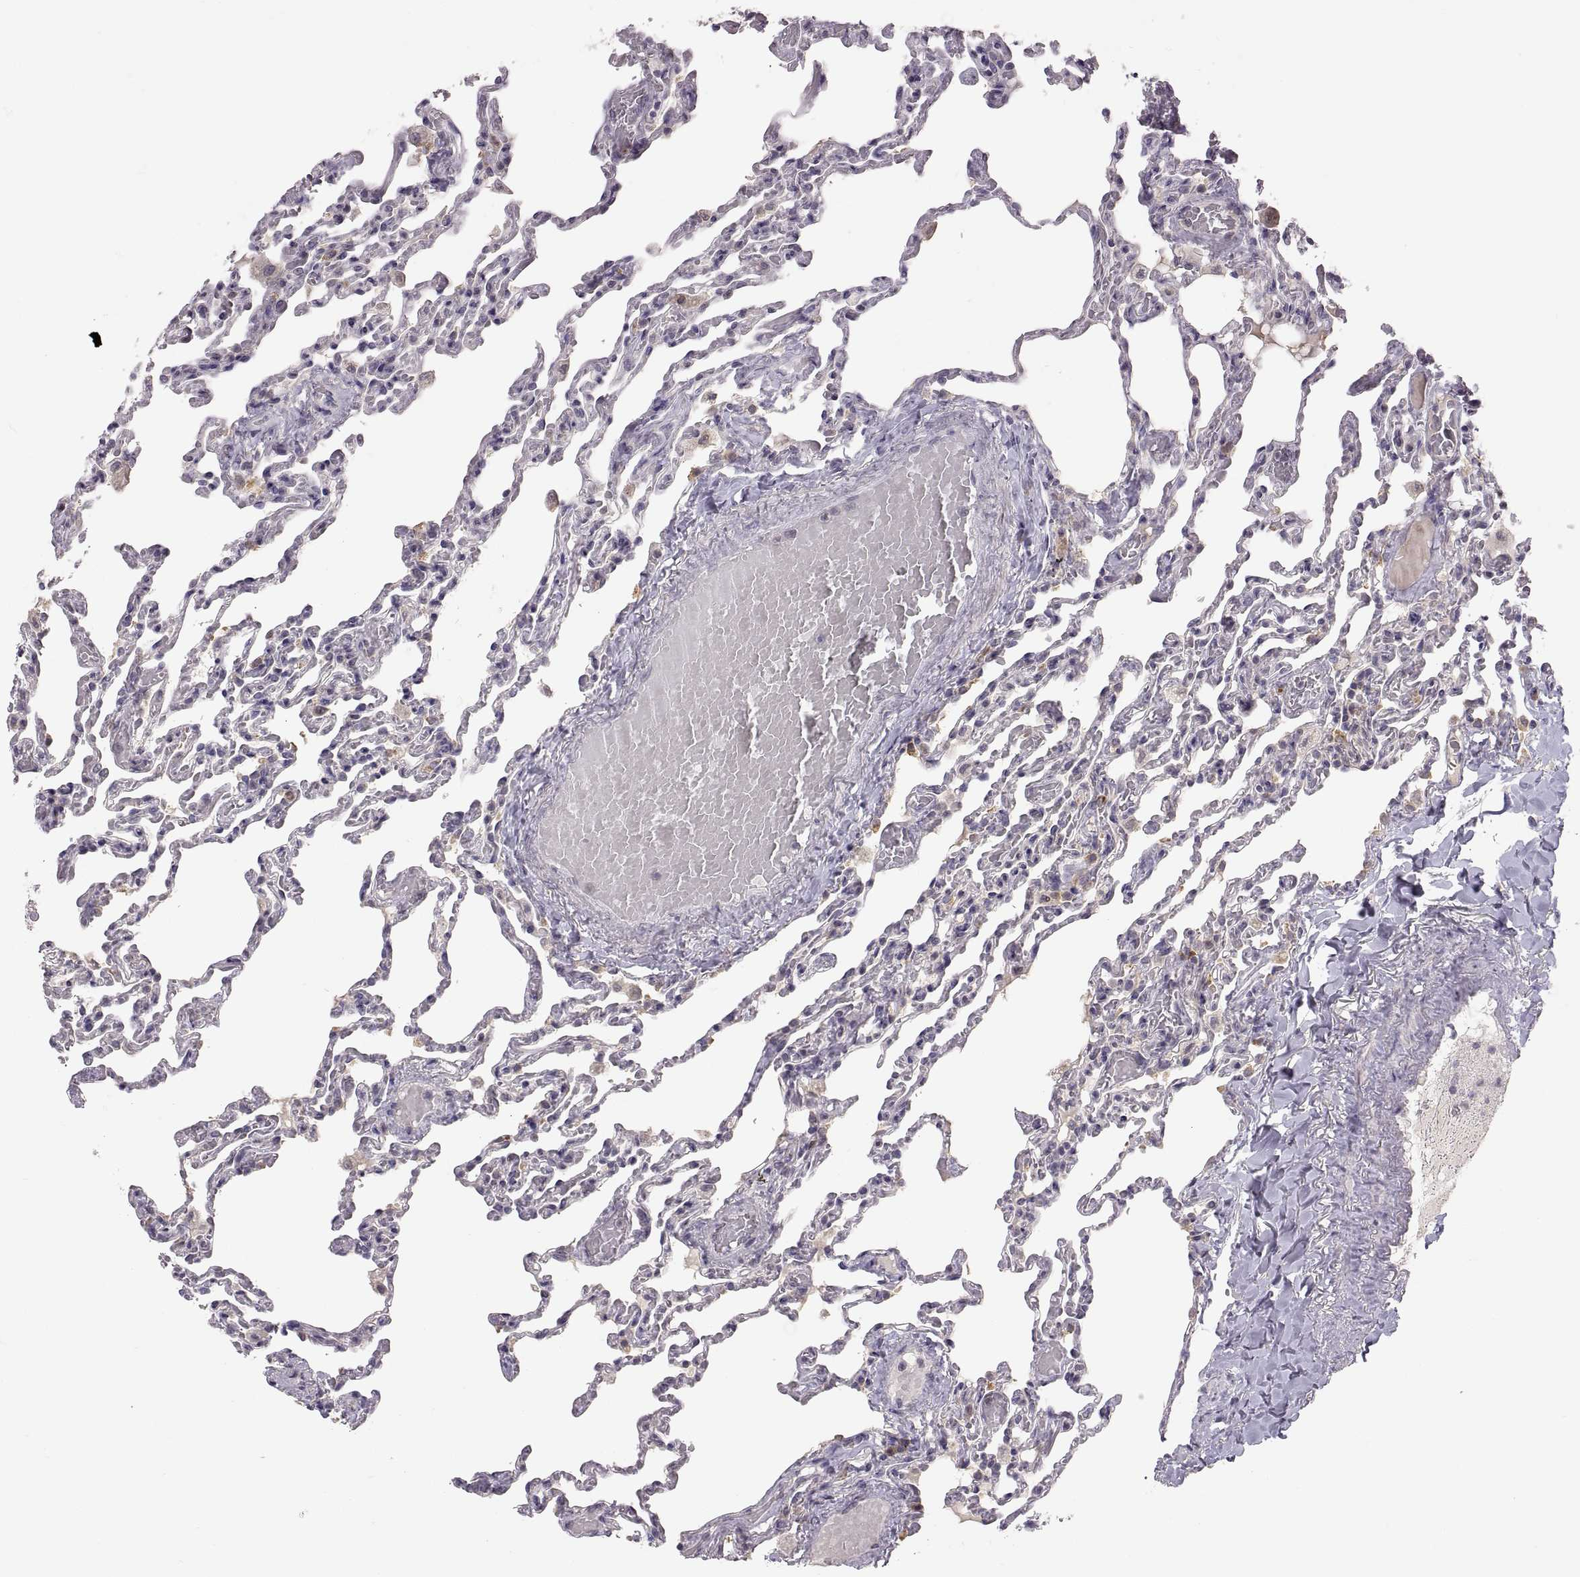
{"staining": {"intensity": "negative", "quantity": "none", "location": "none"}, "tissue": "lung", "cell_type": "Alveolar cells", "image_type": "normal", "snomed": [{"axis": "morphology", "description": "Normal tissue, NOS"}, {"axis": "topography", "description": "Lung"}], "caption": "Immunohistochemistry (IHC) photomicrograph of benign human lung stained for a protein (brown), which exhibits no staining in alveolar cells.", "gene": "HMGCR", "patient": {"sex": "female", "age": 43}}